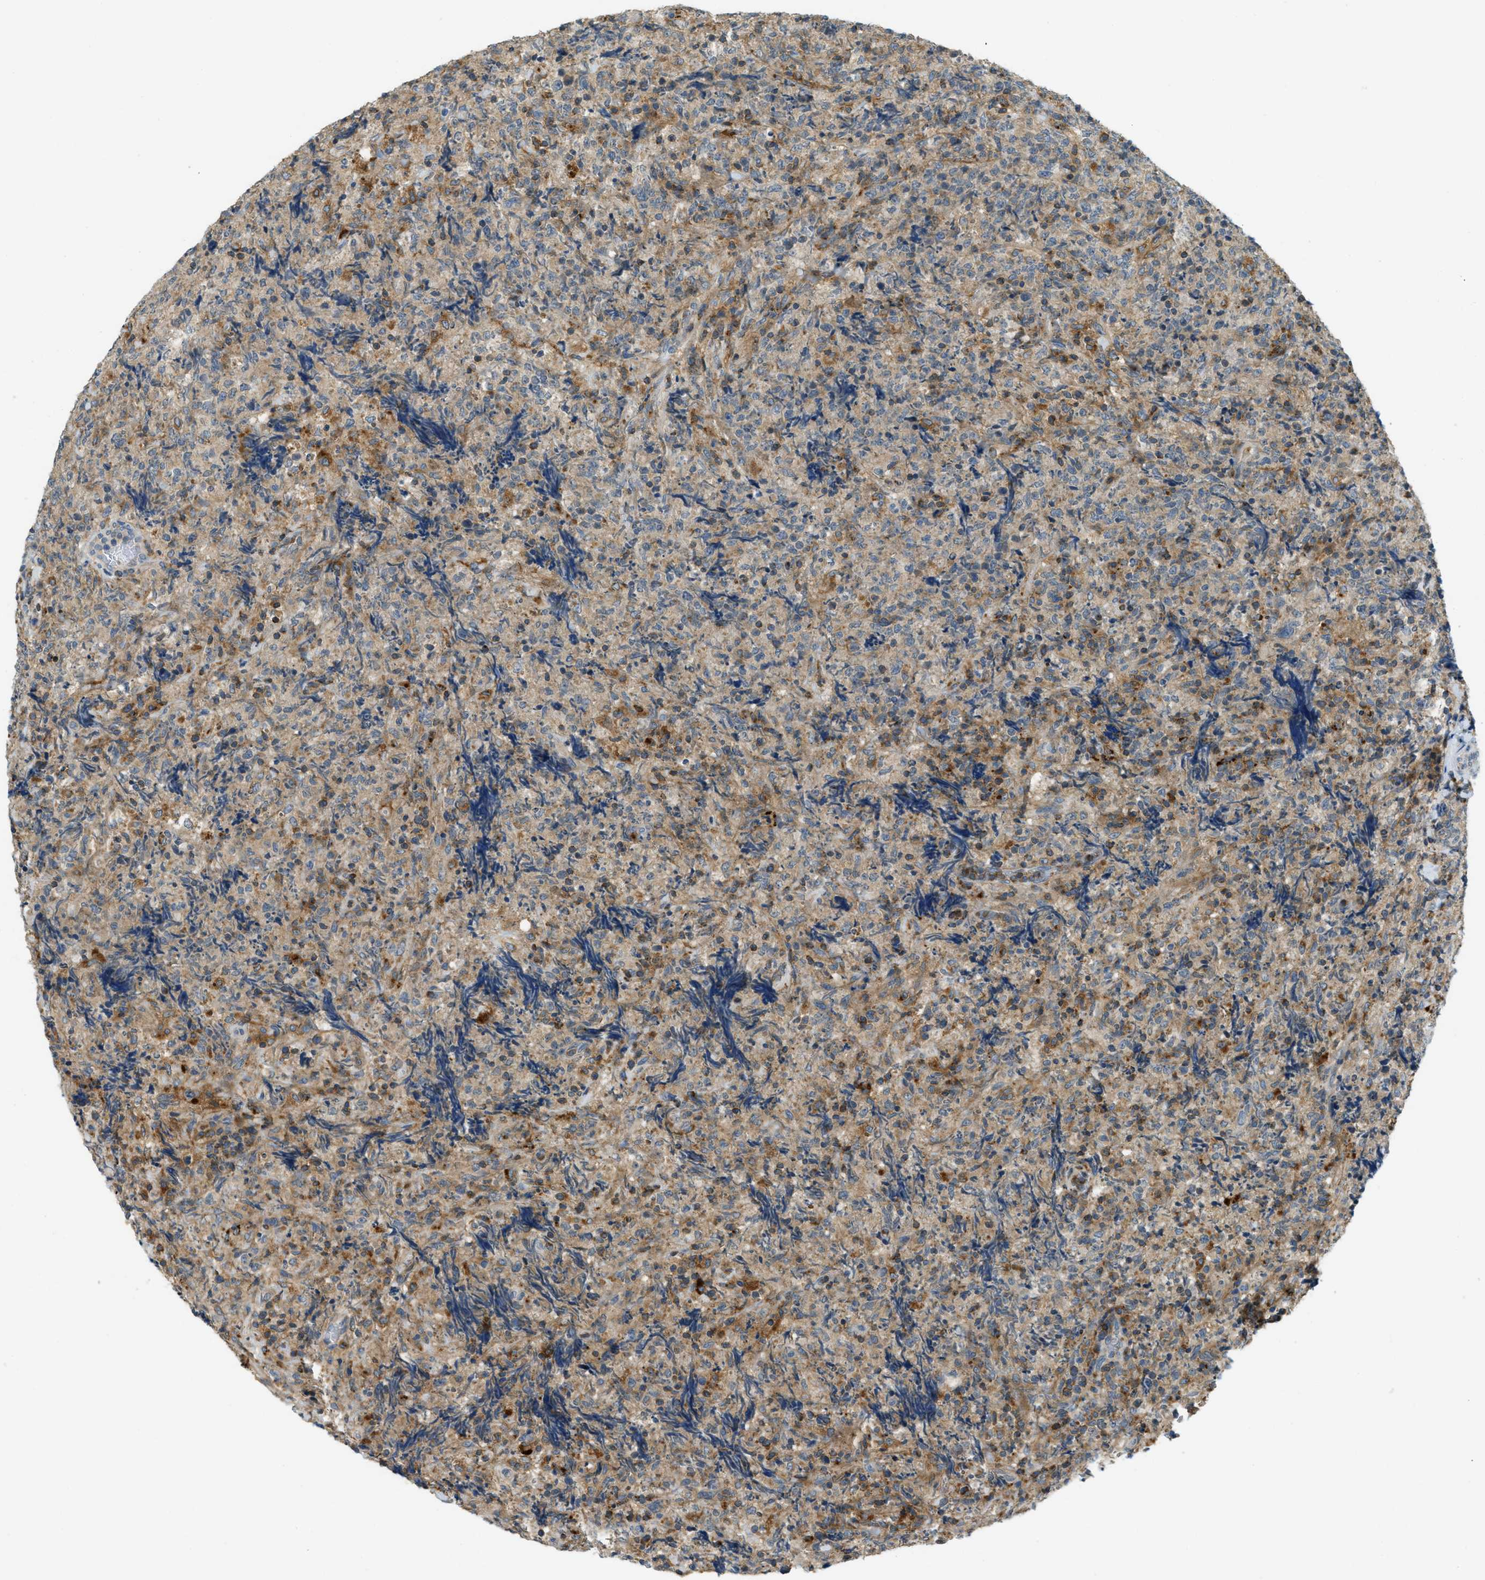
{"staining": {"intensity": "weak", "quantity": "<25%", "location": "cytoplasmic/membranous"}, "tissue": "lymphoma", "cell_type": "Tumor cells", "image_type": "cancer", "snomed": [{"axis": "morphology", "description": "Malignant lymphoma, non-Hodgkin's type, High grade"}, {"axis": "topography", "description": "Tonsil"}], "caption": "Micrograph shows no significant protein positivity in tumor cells of lymphoma.", "gene": "PLBD2", "patient": {"sex": "female", "age": 36}}